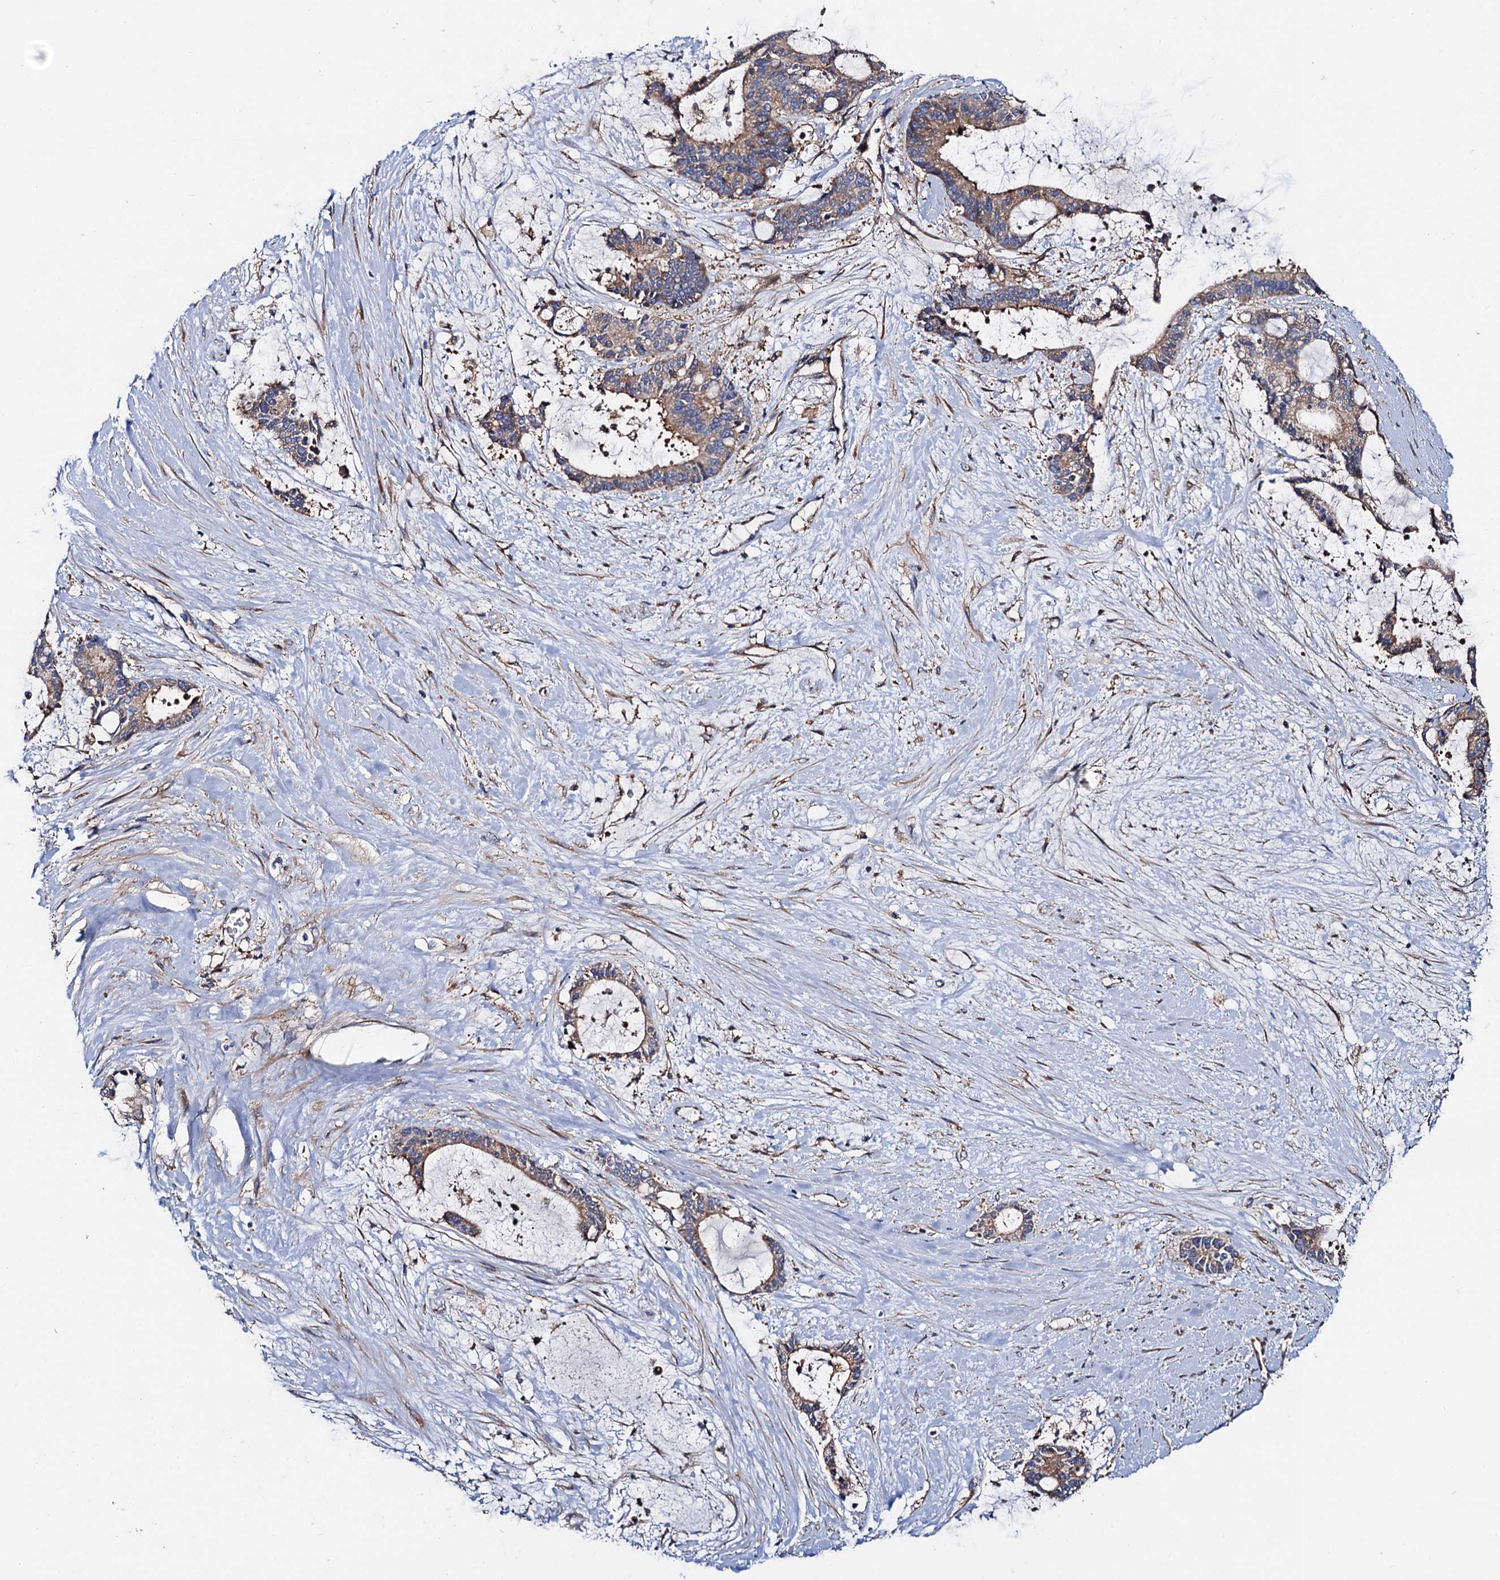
{"staining": {"intensity": "weak", "quantity": ">75%", "location": "cytoplasmic/membranous"}, "tissue": "liver cancer", "cell_type": "Tumor cells", "image_type": "cancer", "snomed": [{"axis": "morphology", "description": "Normal tissue, NOS"}, {"axis": "morphology", "description": "Cholangiocarcinoma"}, {"axis": "topography", "description": "Liver"}, {"axis": "topography", "description": "Peripheral nerve tissue"}], "caption": "There is low levels of weak cytoplasmic/membranous staining in tumor cells of liver cancer, as demonstrated by immunohistochemical staining (brown color).", "gene": "MRPL48", "patient": {"sex": "female", "age": 73}}